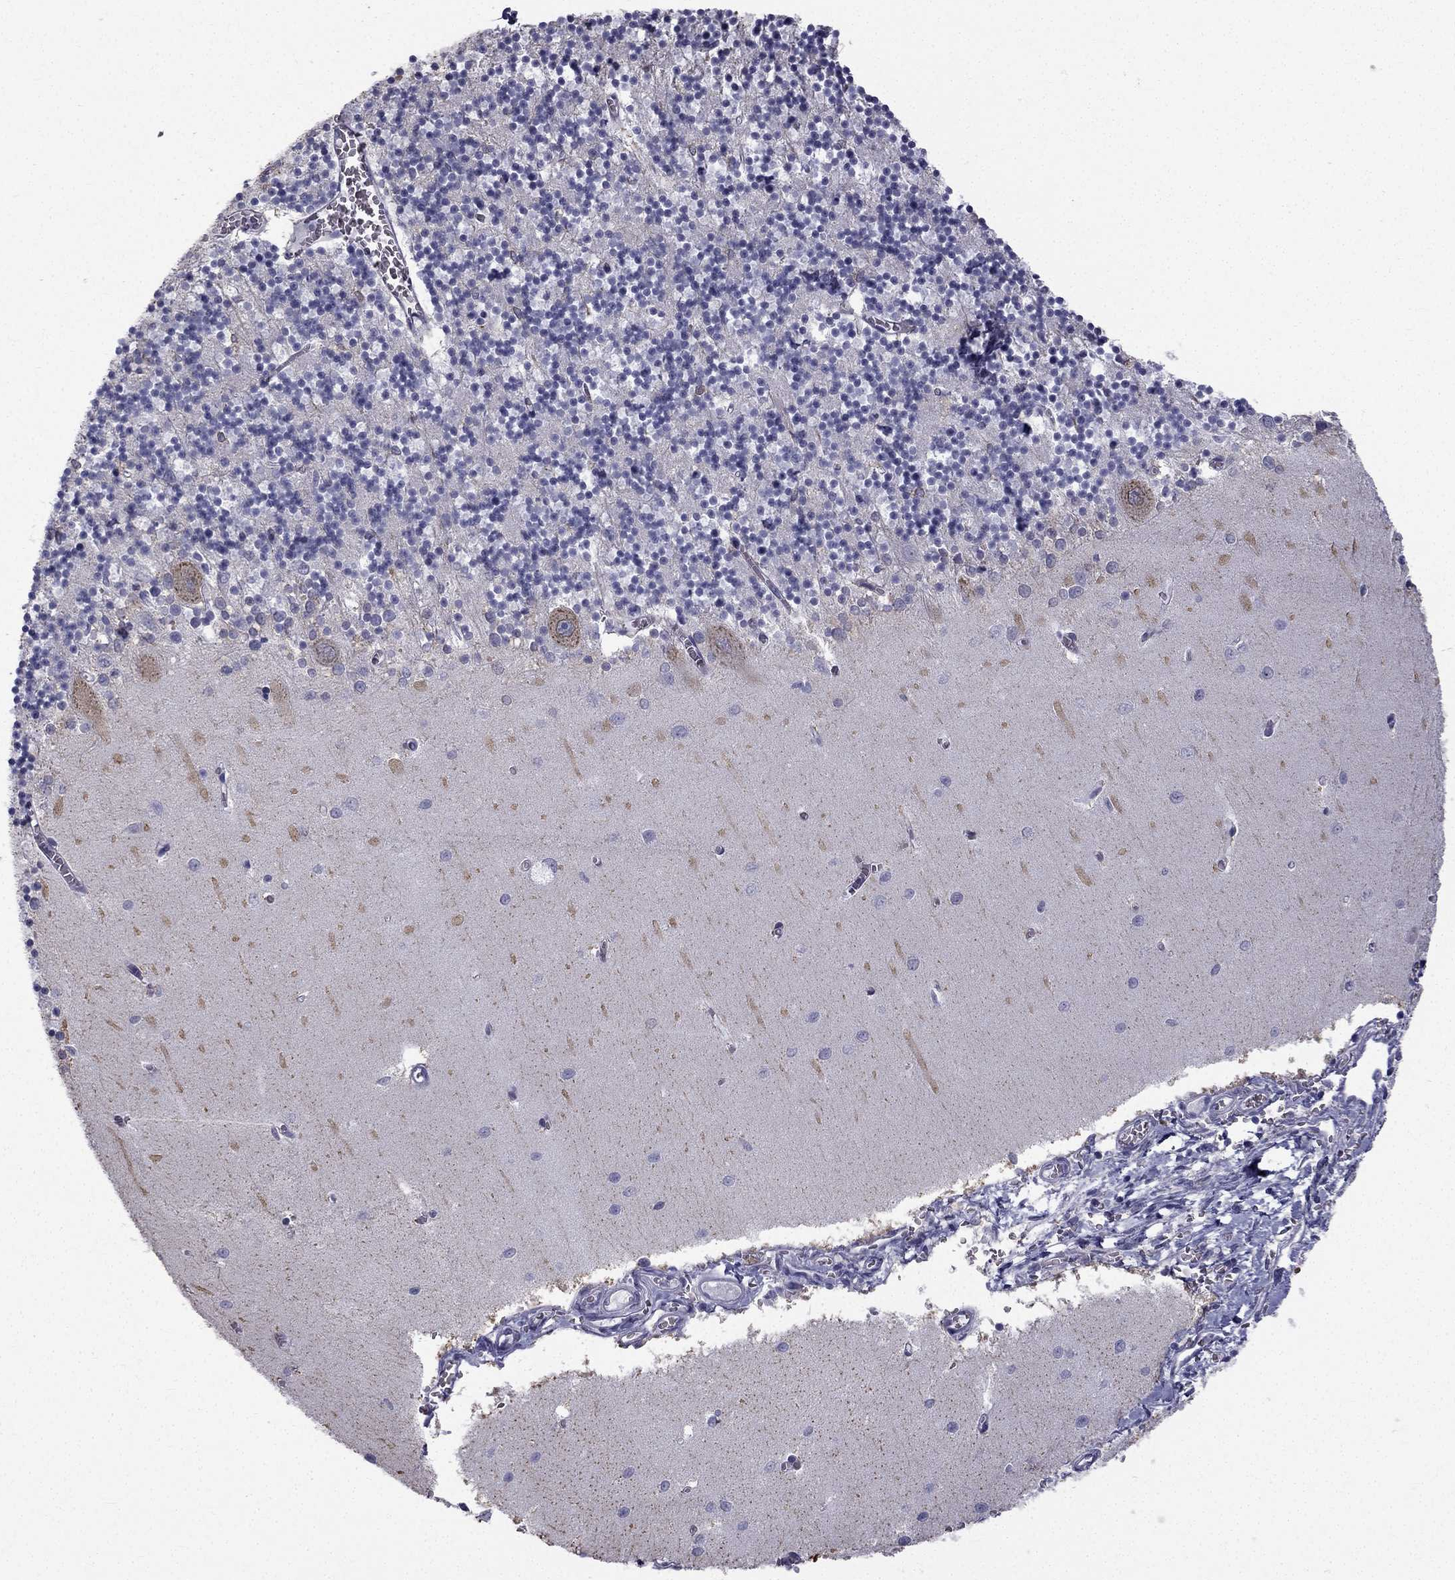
{"staining": {"intensity": "negative", "quantity": "none", "location": "none"}, "tissue": "cerebellum", "cell_type": "Cells in granular layer", "image_type": "normal", "snomed": [{"axis": "morphology", "description": "Normal tissue, NOS"}, {"axis": "topography", "description": "Cerebellum"}], "caption": "Immunohistochemistry of unremarkable human cerebellum displays no expression in cells in granular layer. (Brightfield microscopy of DAB immunohistochemistry at high magnification).", "gene": "CCDC40", "patient": {"sex": "female", "age": 64}}